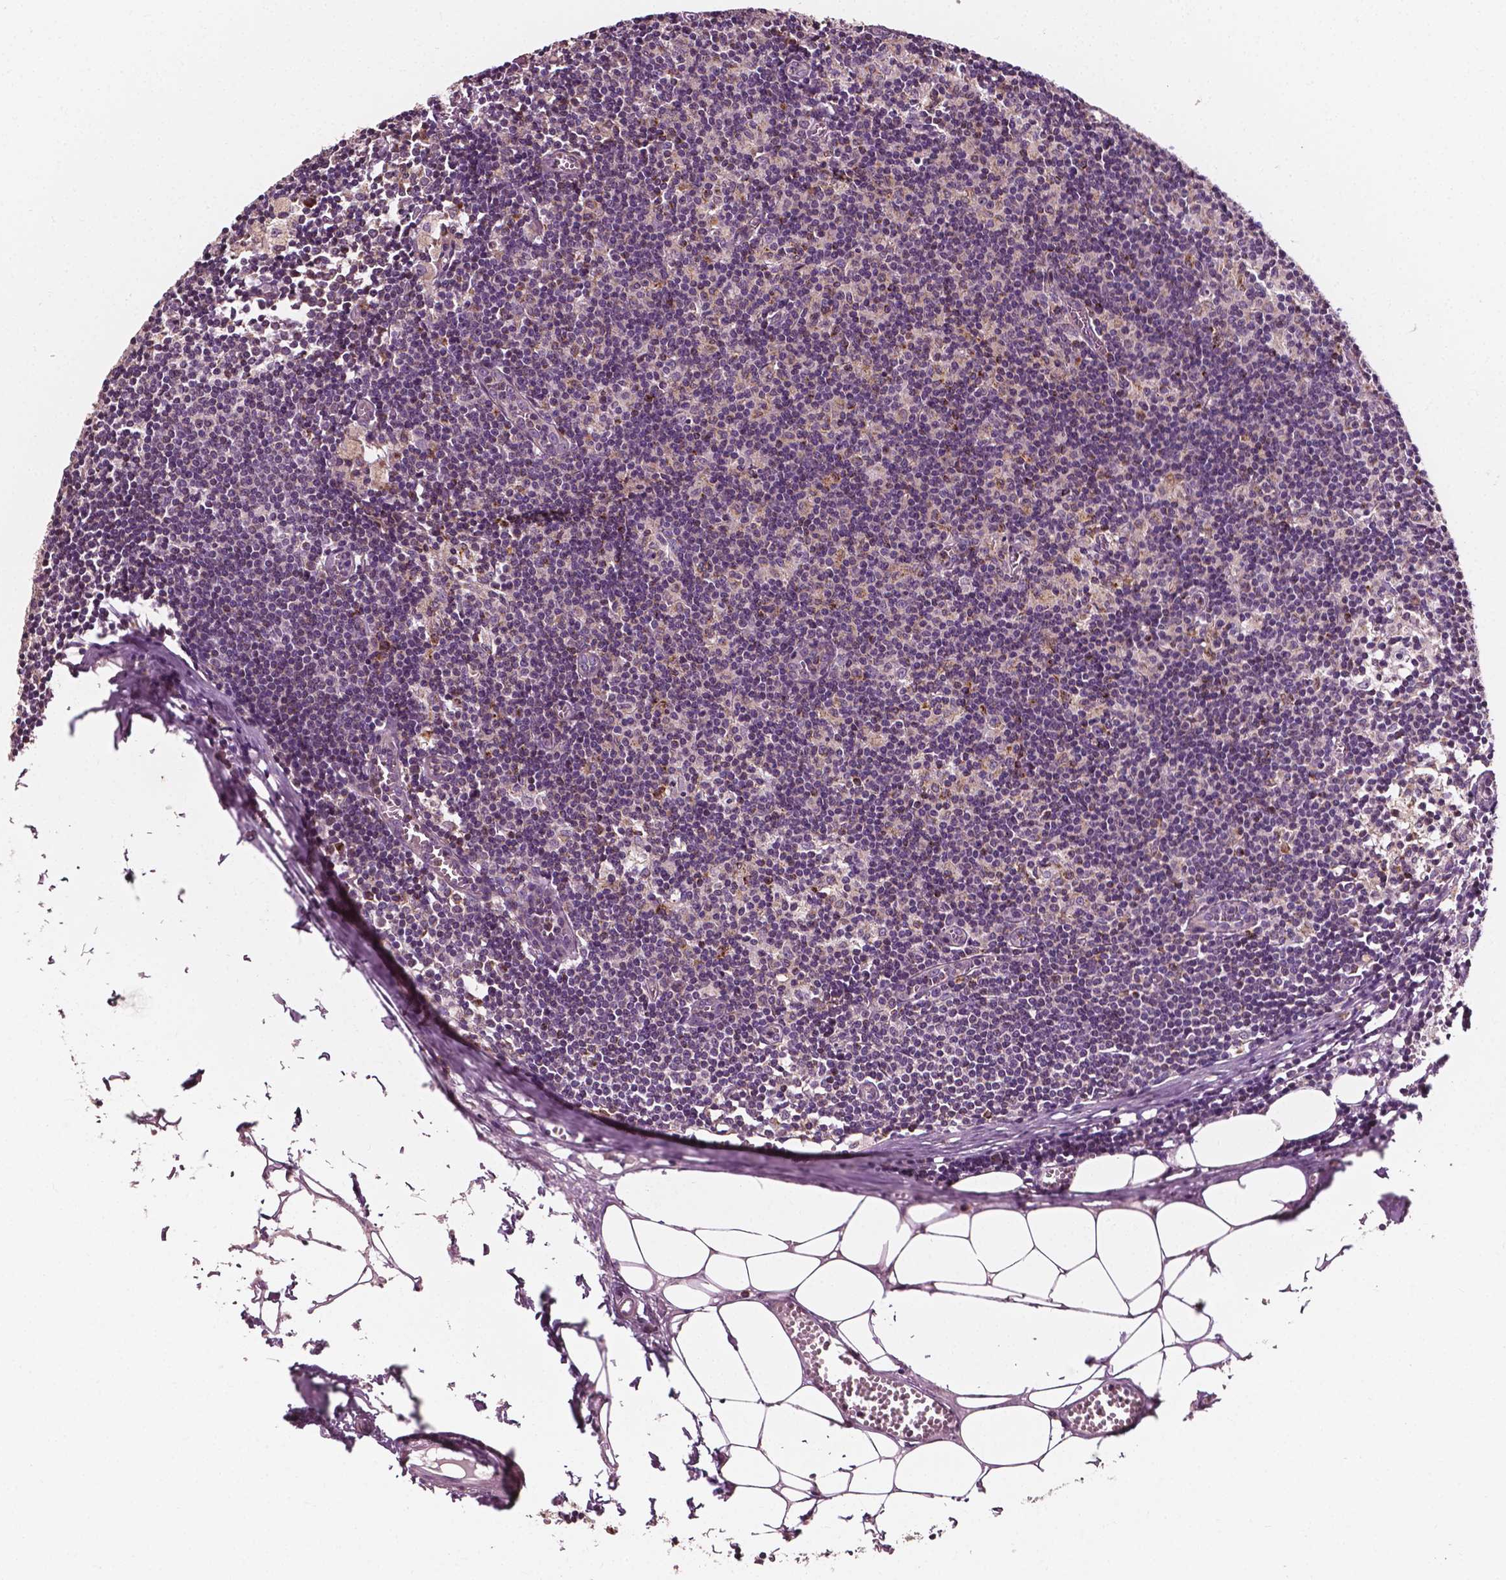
{"staining": {"intensity": "strong", "quantity": "<25%", "location": "cytoplasmic/membranous"}, "tissue": "lymph node", "cell_type": "Non-germinal center cells", "image_type": "normal", "snomed": [{"axis": "morphology", "description": "Normal tissue, NOS"}, {"axis": "topography", "description": "Lymph node"}], "caption": "Non-germinal center cells show medium levels of strong cytoplasmic/membranous staining in about <25% of cells in unremarkable lymph node. (Brightfield microscopy of DAB IHC at high magnification).", "gene": "MCL1", "patient": {"sex": "female", "age": 52}}